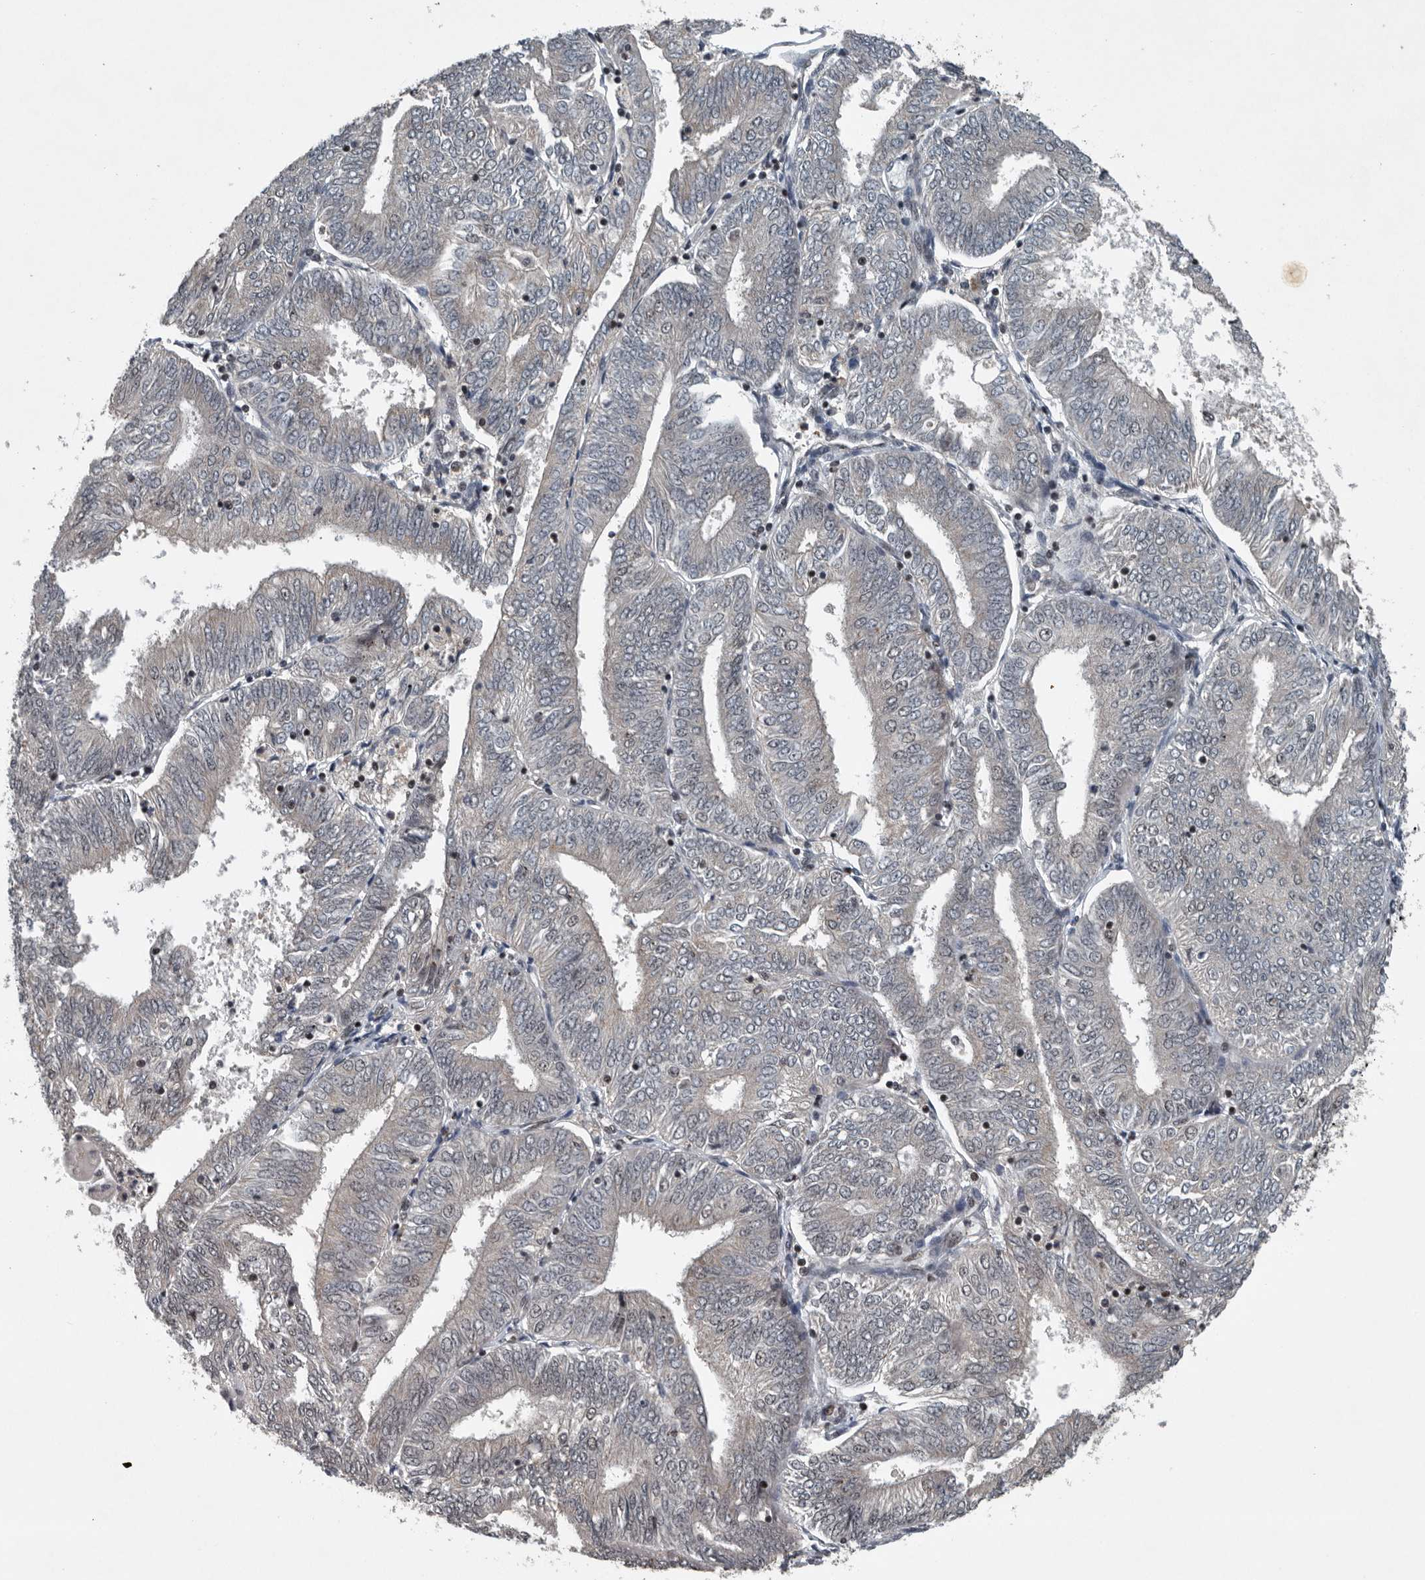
{"staining": {"intensity": "negative", "quantity": "none", "location": "none"}, "tissue": "endometrial cancer", "cell_type": "Tumor cells", "image_type": "cancer", "snomed": [{"axis": "morphology", "description": "Adenocarcinoma, NOS"}, {"axis": "topography", "description": "Endometrium"}], "caption": "There is no significant positivity in tumor cells of endometrial cancer.", "gene": "SENP7", "patient": {"sex": "female", "age": 58}}